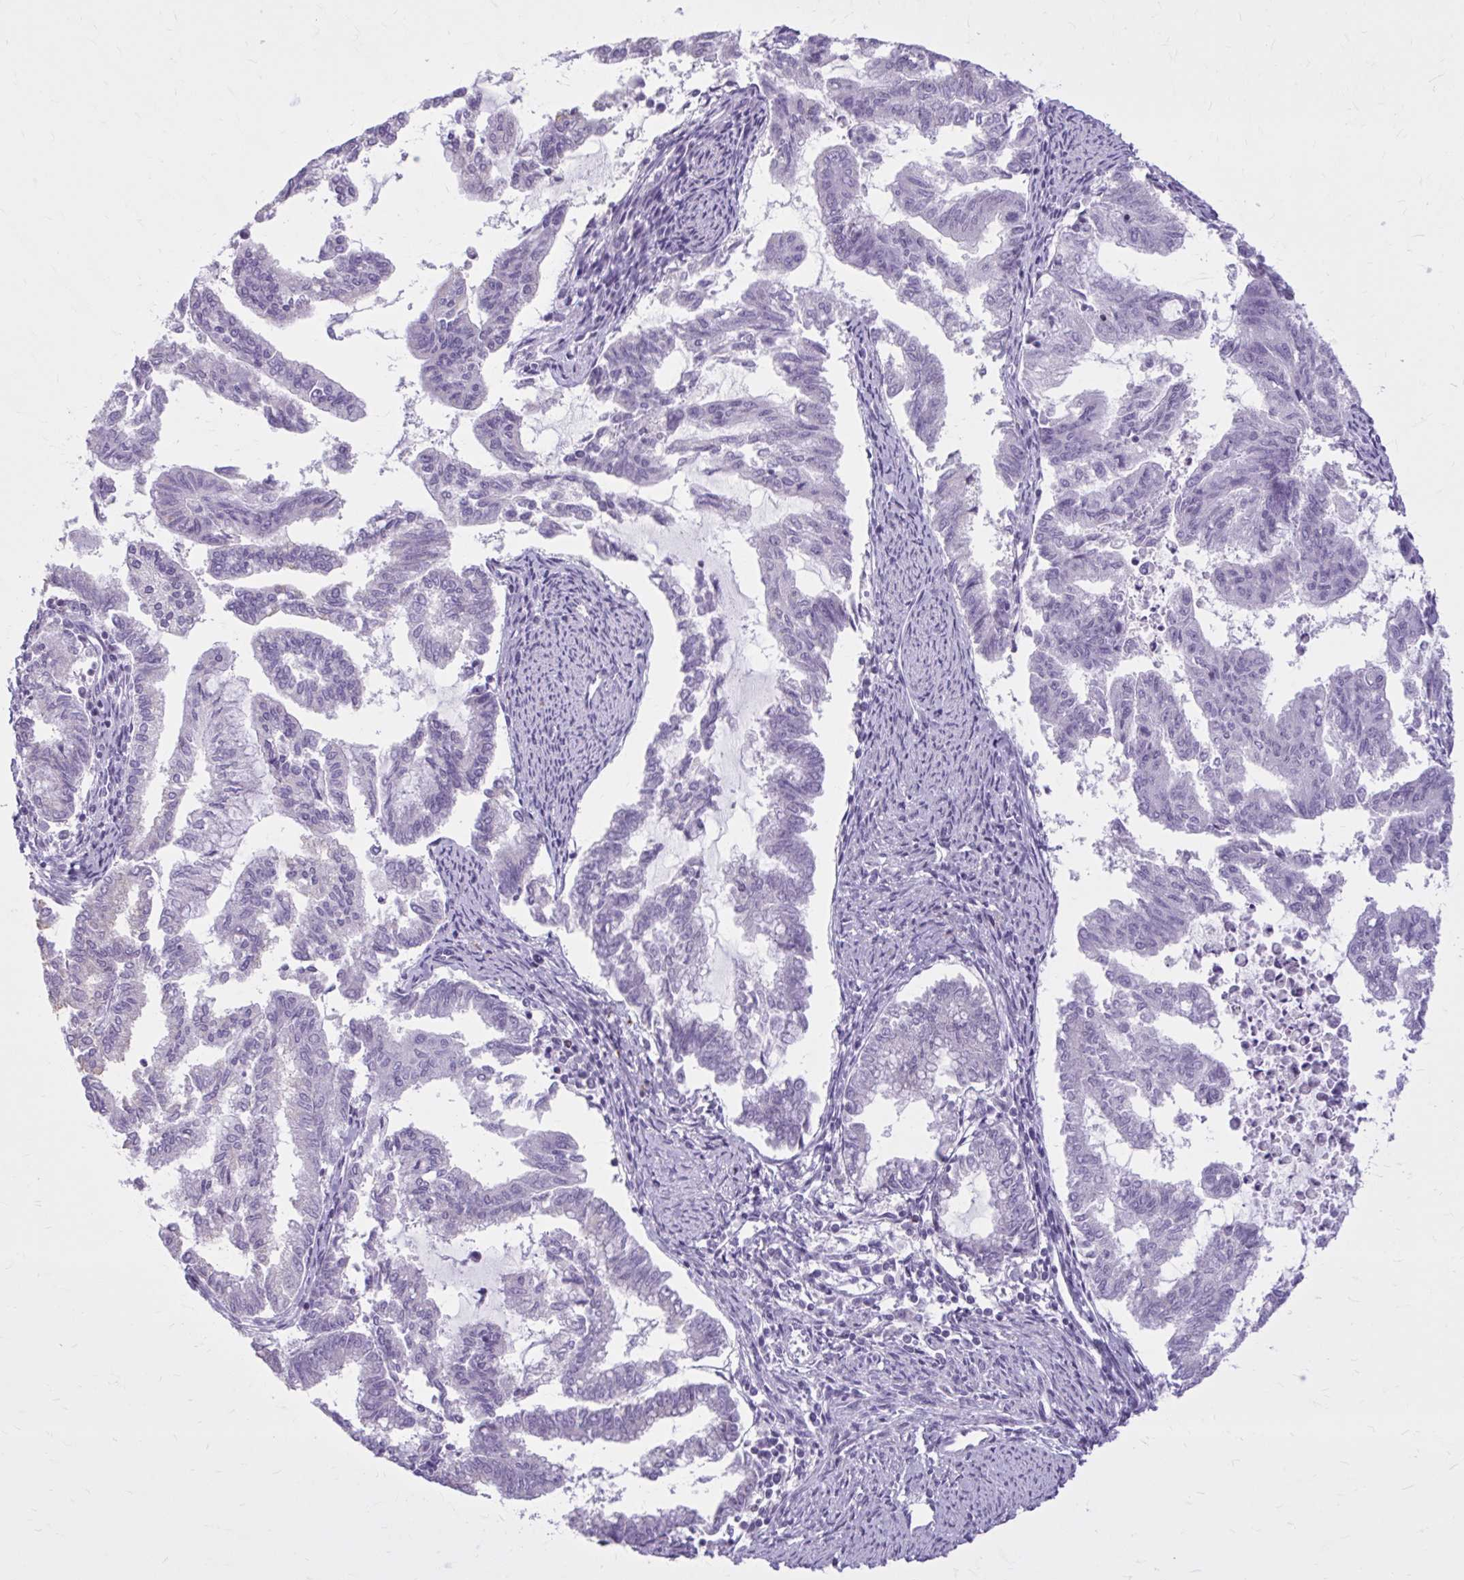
{"staining": {"intensity": "negative", "quantity": "none", "location": "none"}, "tissue": "endometrial cancer", "cell_type": "Tumor cells", "image_type": "cancer", "snomed": [{"axis": "morphology", "description": "Adenocarcinoma, NOS"}, {"axis": "topography", "description": "Endometrium"}], "caption": "There is no significant staining in tumor cells of endometrial adenocarcinoma. Brightfield microscopy of immunohistochemistry (IHC) stained with DAB (3,3'-diaminobenzidine) (brown) and hematoxylin (blue), captured at high magnification.", "gene": "OR4B1", "patient": {"sex": "female", "age": 79}}